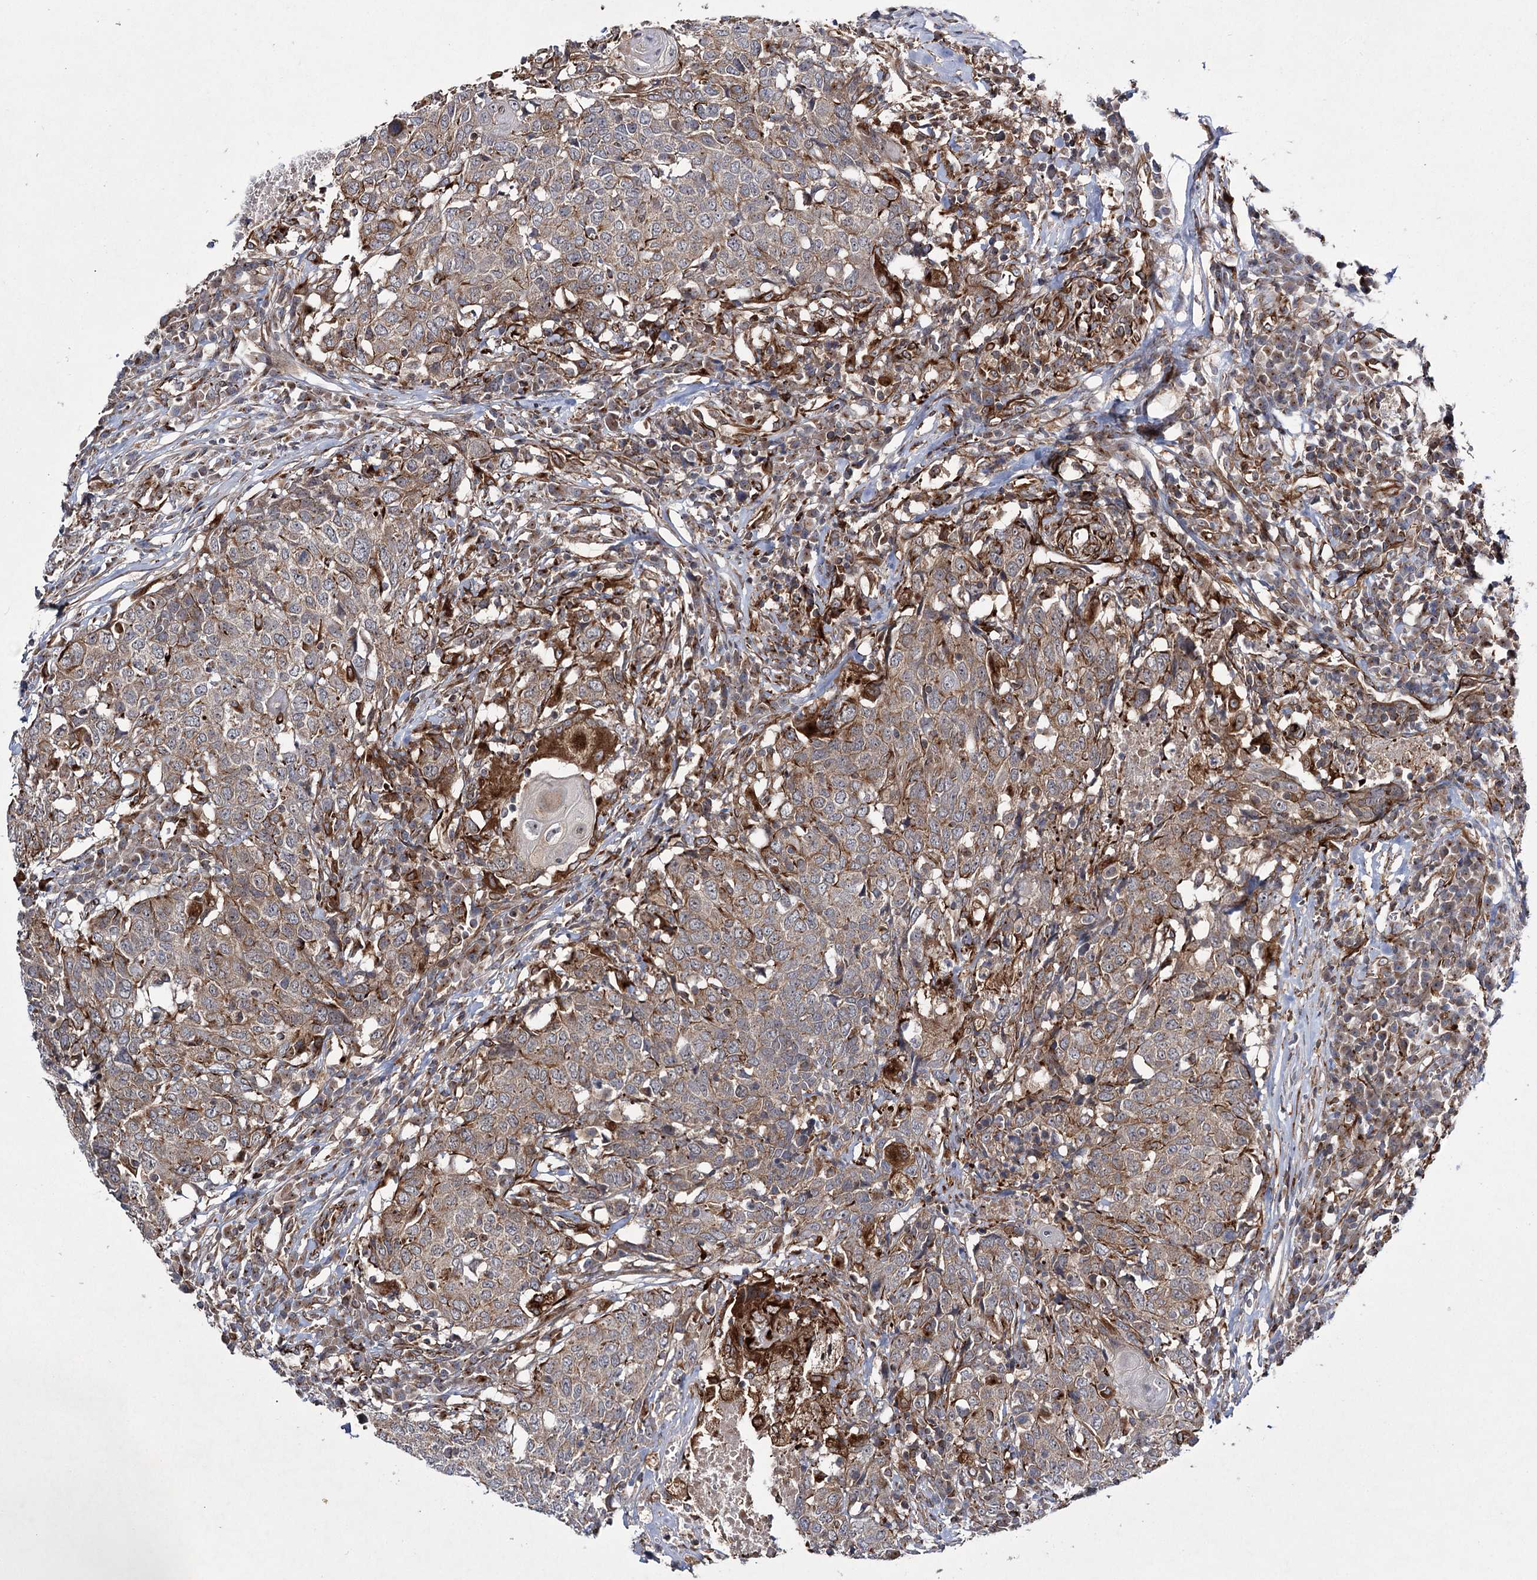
{"staining": {"intensity": "weak", "quantity": "25%-75%", "location": "cytoplasmic/membranous"}, "tissue": "head and neck cancer", "cell_type": "Tumor cells", "image_type": "cancer", "snomed": [{"axis": "morphology", "description": "Squamous cell carcinoma, NOS"}, {"axis": "topography", "description": "Head-Neck"}], "caption": "Human head and neck cancer stained with a protein marker demonstrates weak staining in tumor cells.", "gene": "DPEP2", "patient": {"sex": "male", "age": 66}}